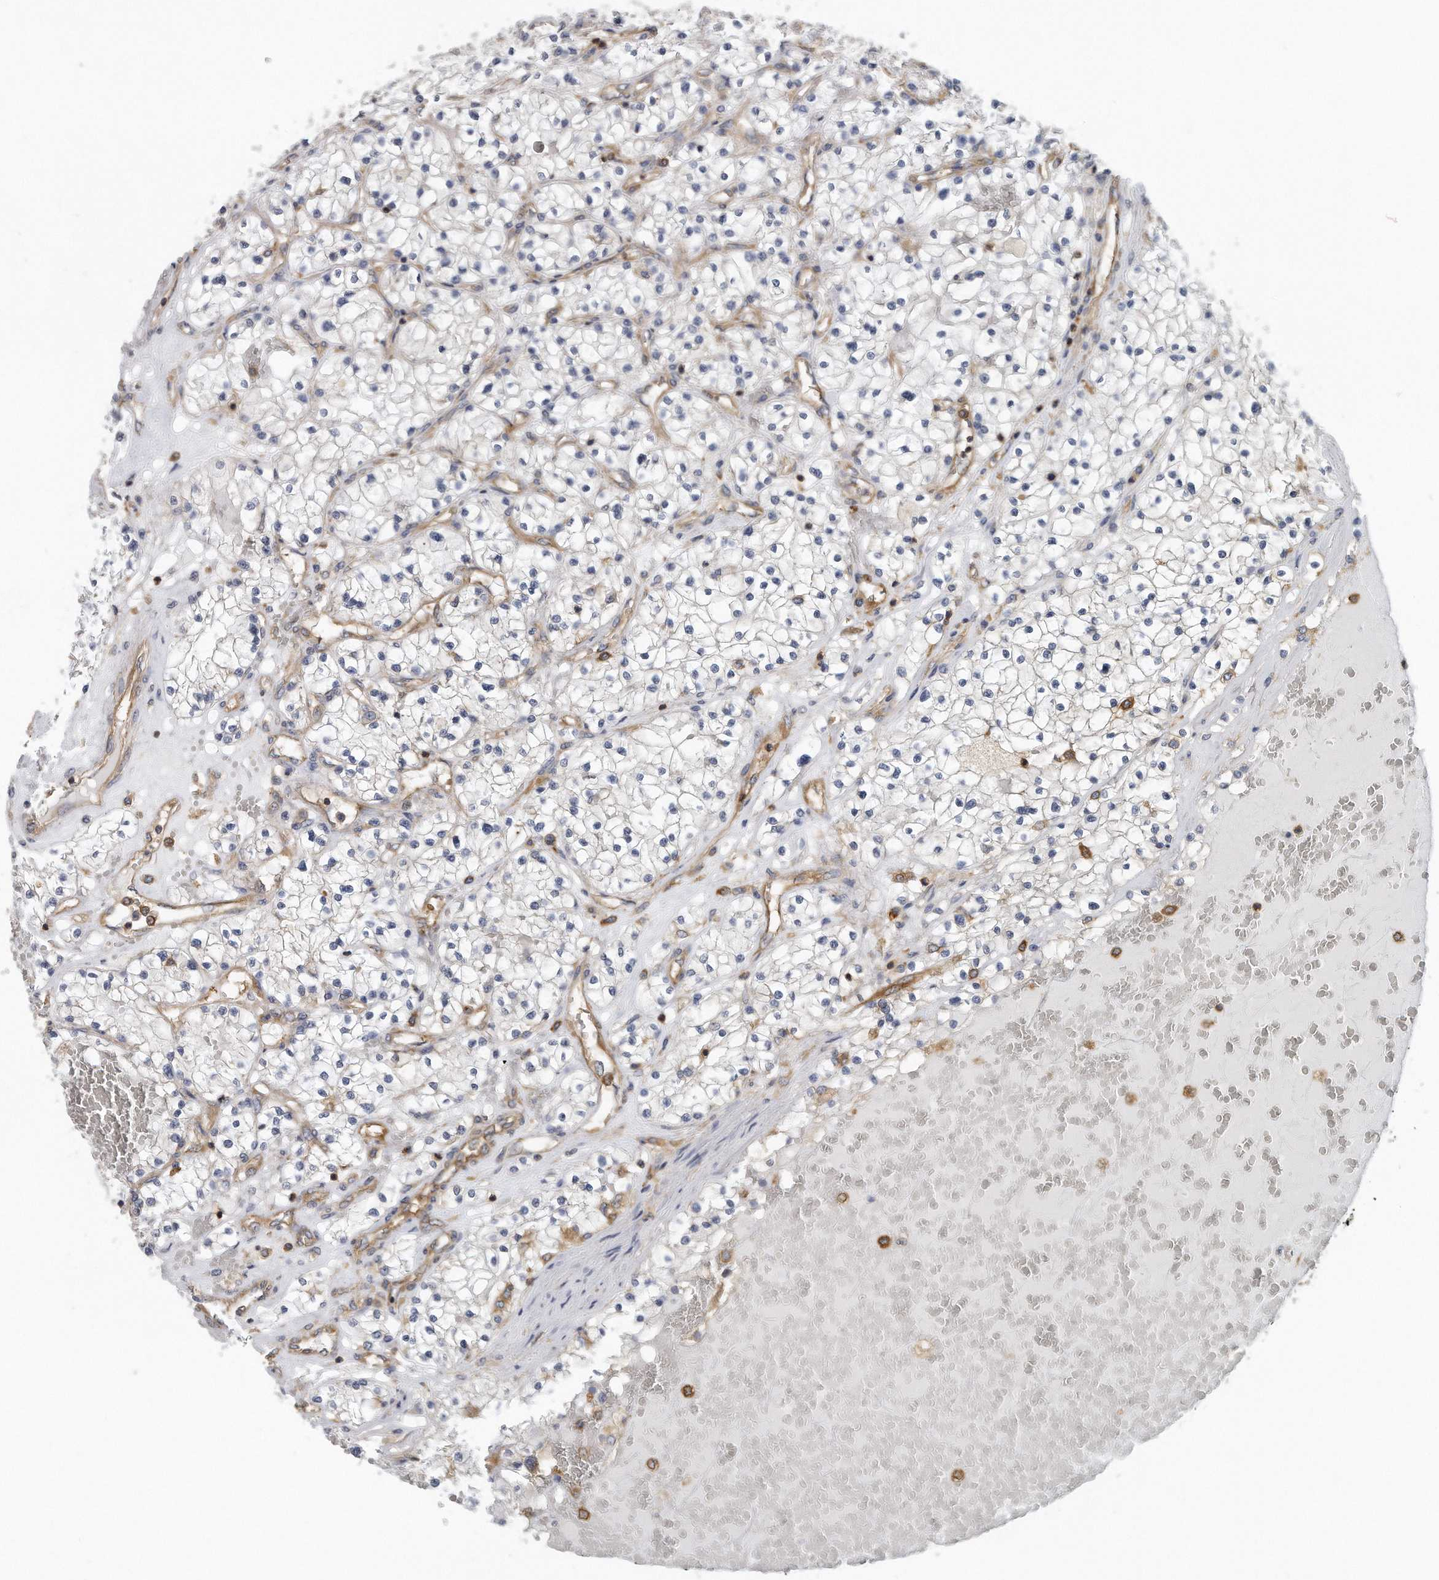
{"staining": {"intensity": "negative", "quantity": "none", "location": "none"}, "tissue": "renal cancer", "cell_type": "Tumor cells", "image_type": "cancer", "snomed": [{"axis": "morphology", "description": "Normal tissue, NOS"}, {"axis": "morphology", "description": "Adenocarcinoma, NOS"}, {"axis": "topography", "description": "Kidney"}], "caption": "Immunohistochemistry (IHC) photomicrograph of human renal cancer stained for a protein (brown), which shows no staining in tumor cells. (Stains: DAB (3,3'-diaminobenzidine) immunohistochemistry (IHC) with hematoxylin counter stain, Microscopy: brightfield microscopy at high magnification).", "gene": "EIF3I", "patient": {"sex": "male", "age": 68}}